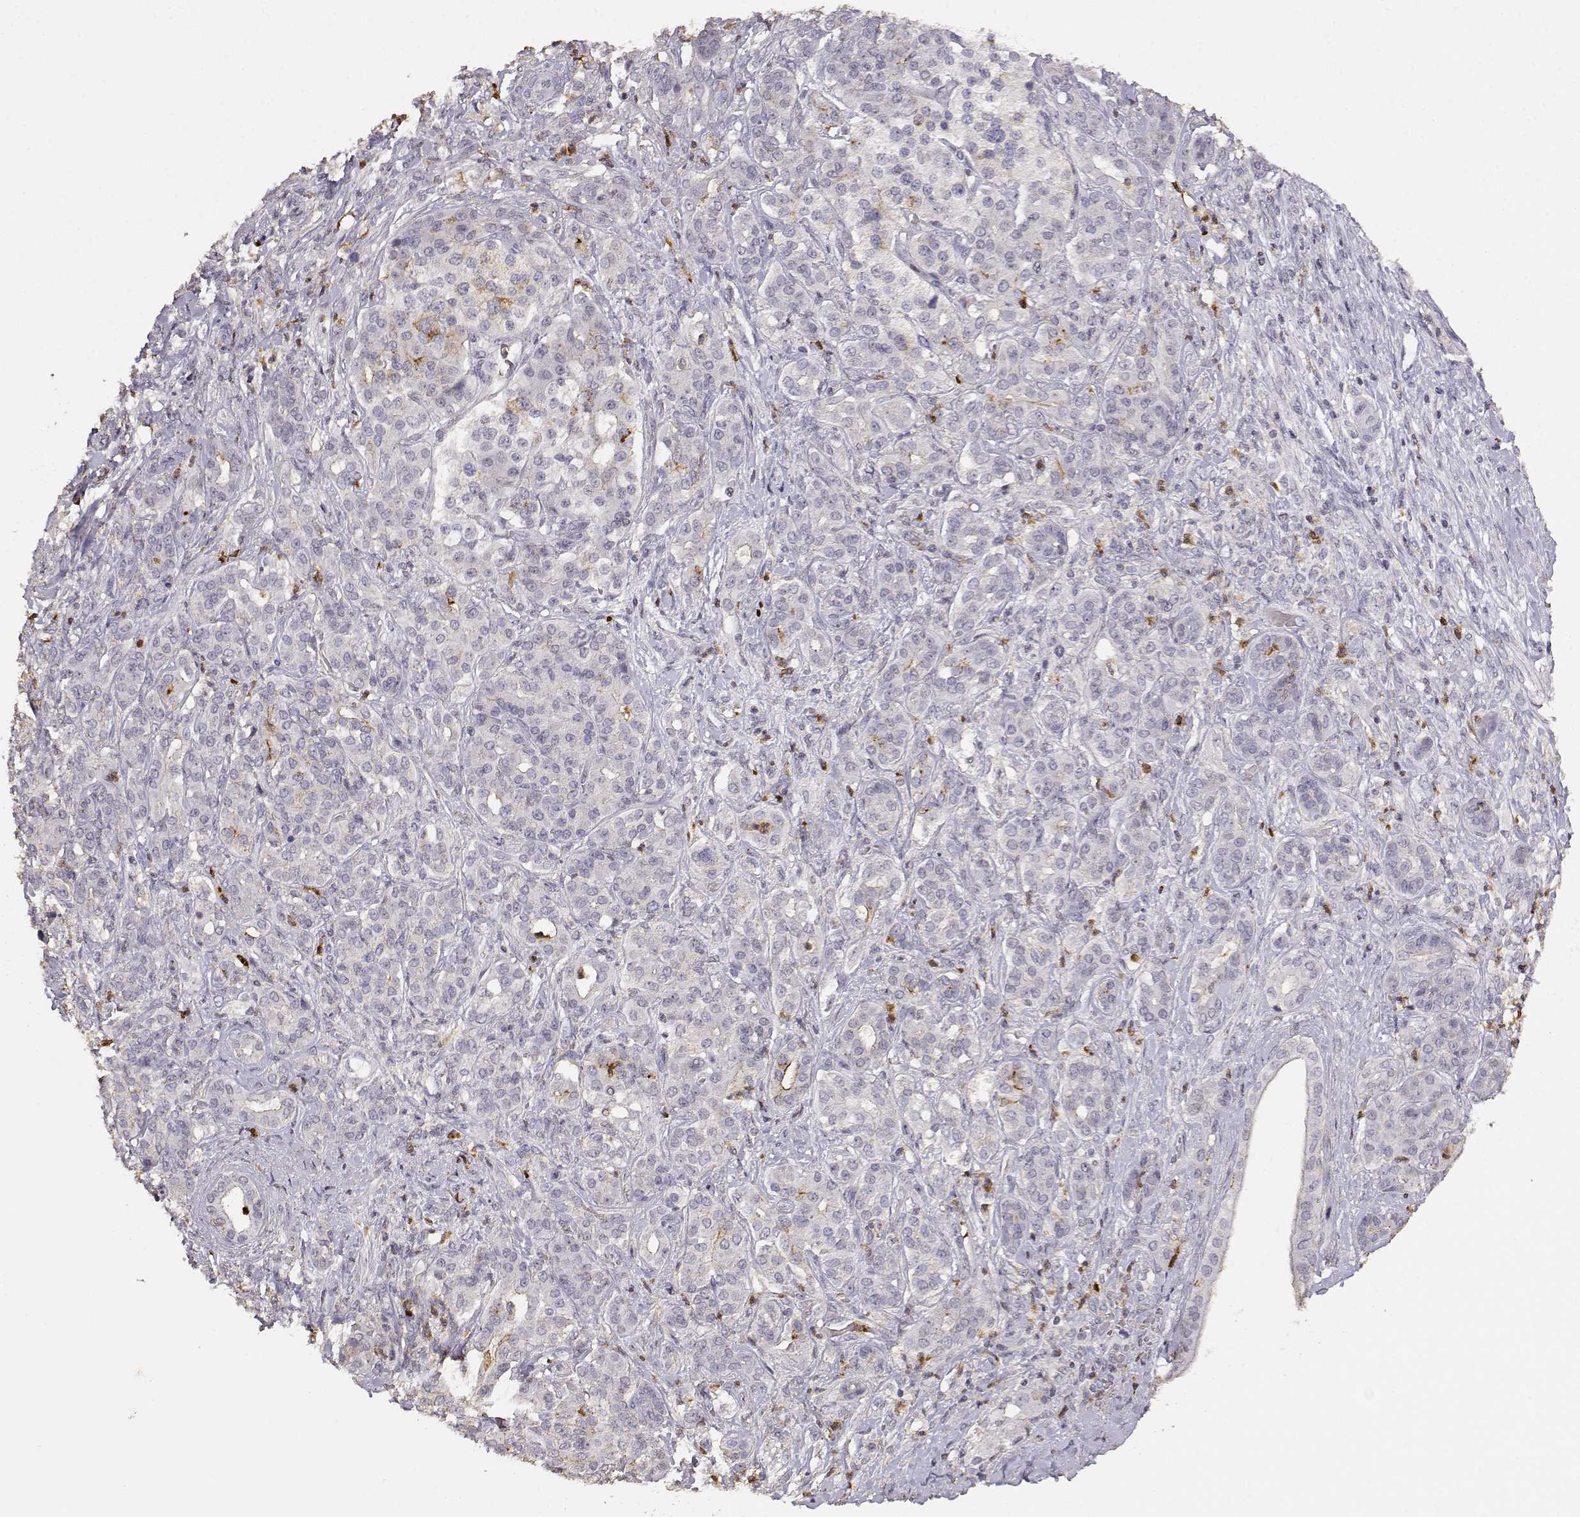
{"staining": {"intensity": "negative", "quantity": "none", "location": "none"}, "tissue": "pancreatic cancer", "cell_type": "Tumor cells", "image_type": "cancer", "snomed": [{"axis": "morphology", "description": "Normal tissue, NOS"}, {"axis": "morphology", "description": "Inflammation, NOS"}, {"axis": "morphology", "description": "Adenocarcinoma, NOS"}, {"axis": "topography", "description": "Pancreas"}], "caption": "Immunohistochemistry photomicrograph of pancreatic cancer stained for a protein (brown), which displays no staining in tumor cells.", "gene": "TNFRSF10C", "patient": {"sex": "male", "age": 57}}